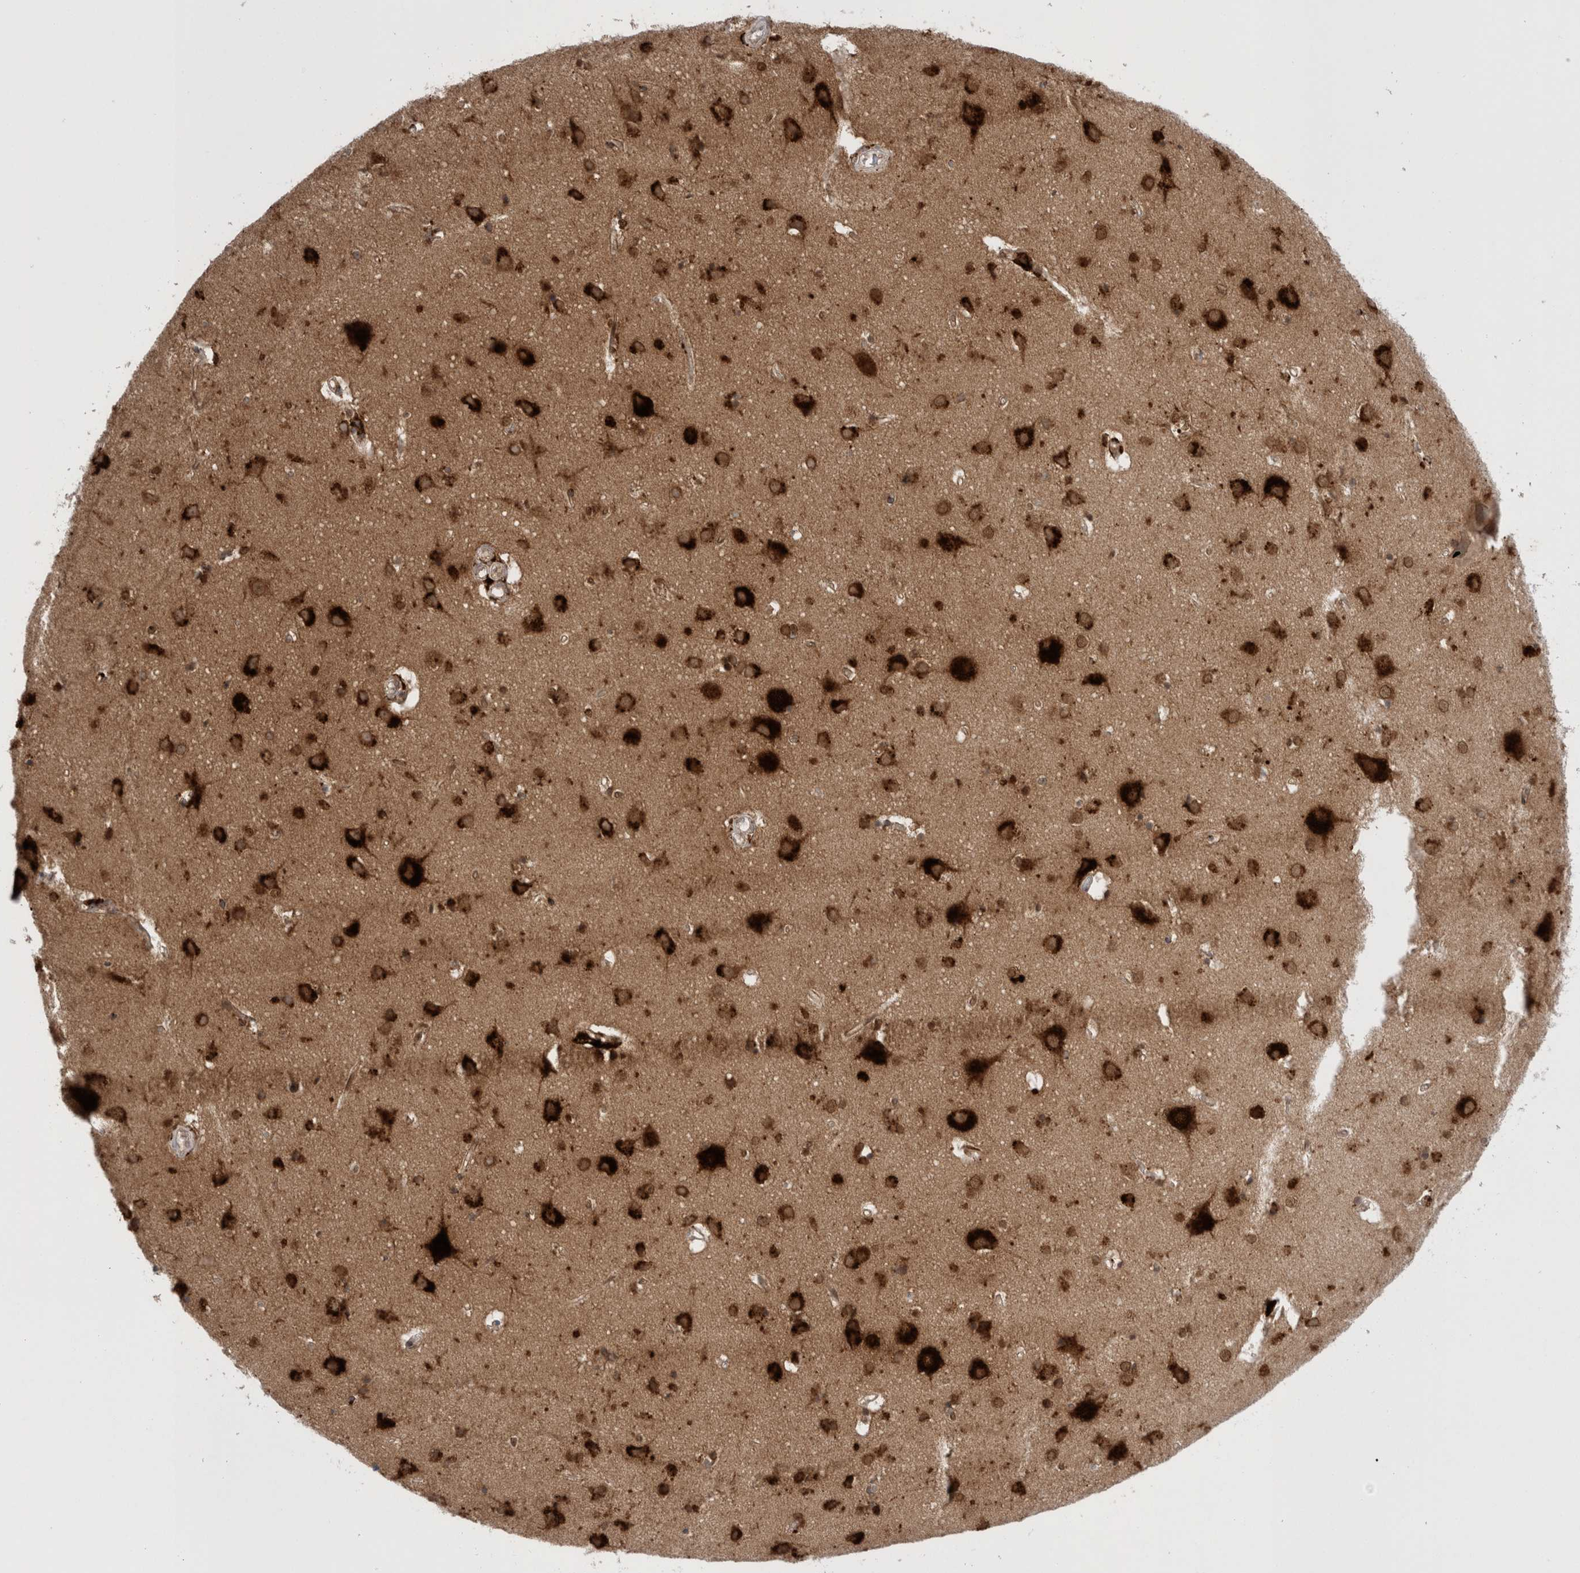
{"staining": {"intensity": "negative", "quantity": "none", "location": "none"}, "tissue": "cerebral cortex", "cell_type": "Endothelial cells", "image_type": "normal", "snomed": [{"axis": "morphology", "description": "Normal tissue, NOS"}, {"axis": "topography", "description": "Cerebral cortex"}], "caption": "Immunohistochemistry of unremarkable human cerebral cortex shows no positivity in endothelial cells.", "gene": "EPDR1", "patient": {"sex": "male", "age": 54}}